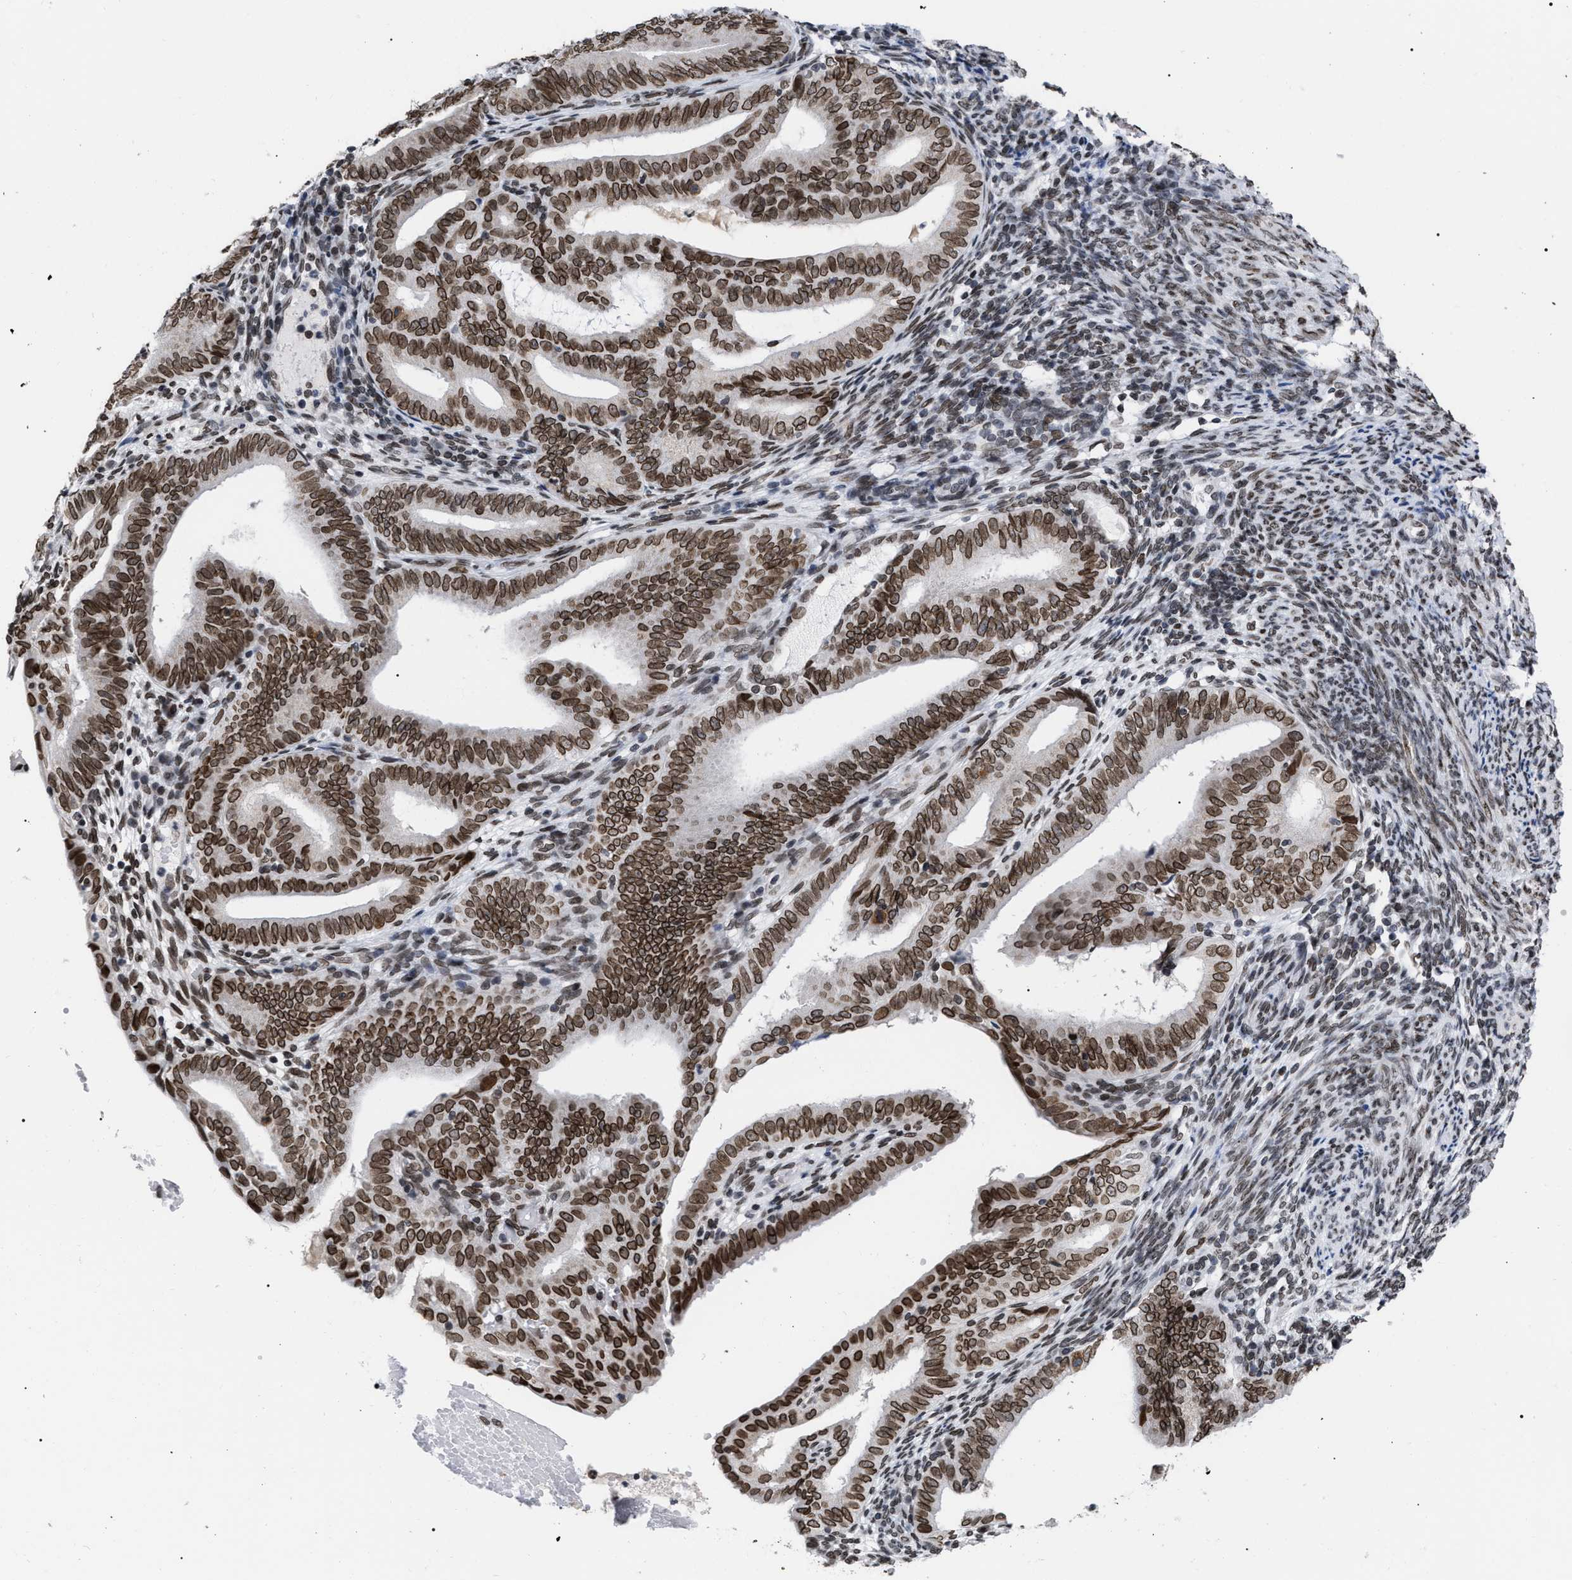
{"staining": {"intensity": "strong", "quantity": ">75%", "location": "cytoplasmic/membranous,nuclear"}, "tissue": "endometrial cancer", "cell_type": "Tumor cells", "image_type": "cancer", "snomed": [{"axis": "morphology", "description": "Adenocarcinoma, NOS"}, {"axis": "topography", "description": "Endometrium"}], "caption": "Protein expression analysis of adenocarcinoma (endometrial) reveals strong cytoplasmic/membranous and nuclear expression in about >75% of tumor cells.", "gene": "TPR", "patient": {"sex": "female", "age": 58}}